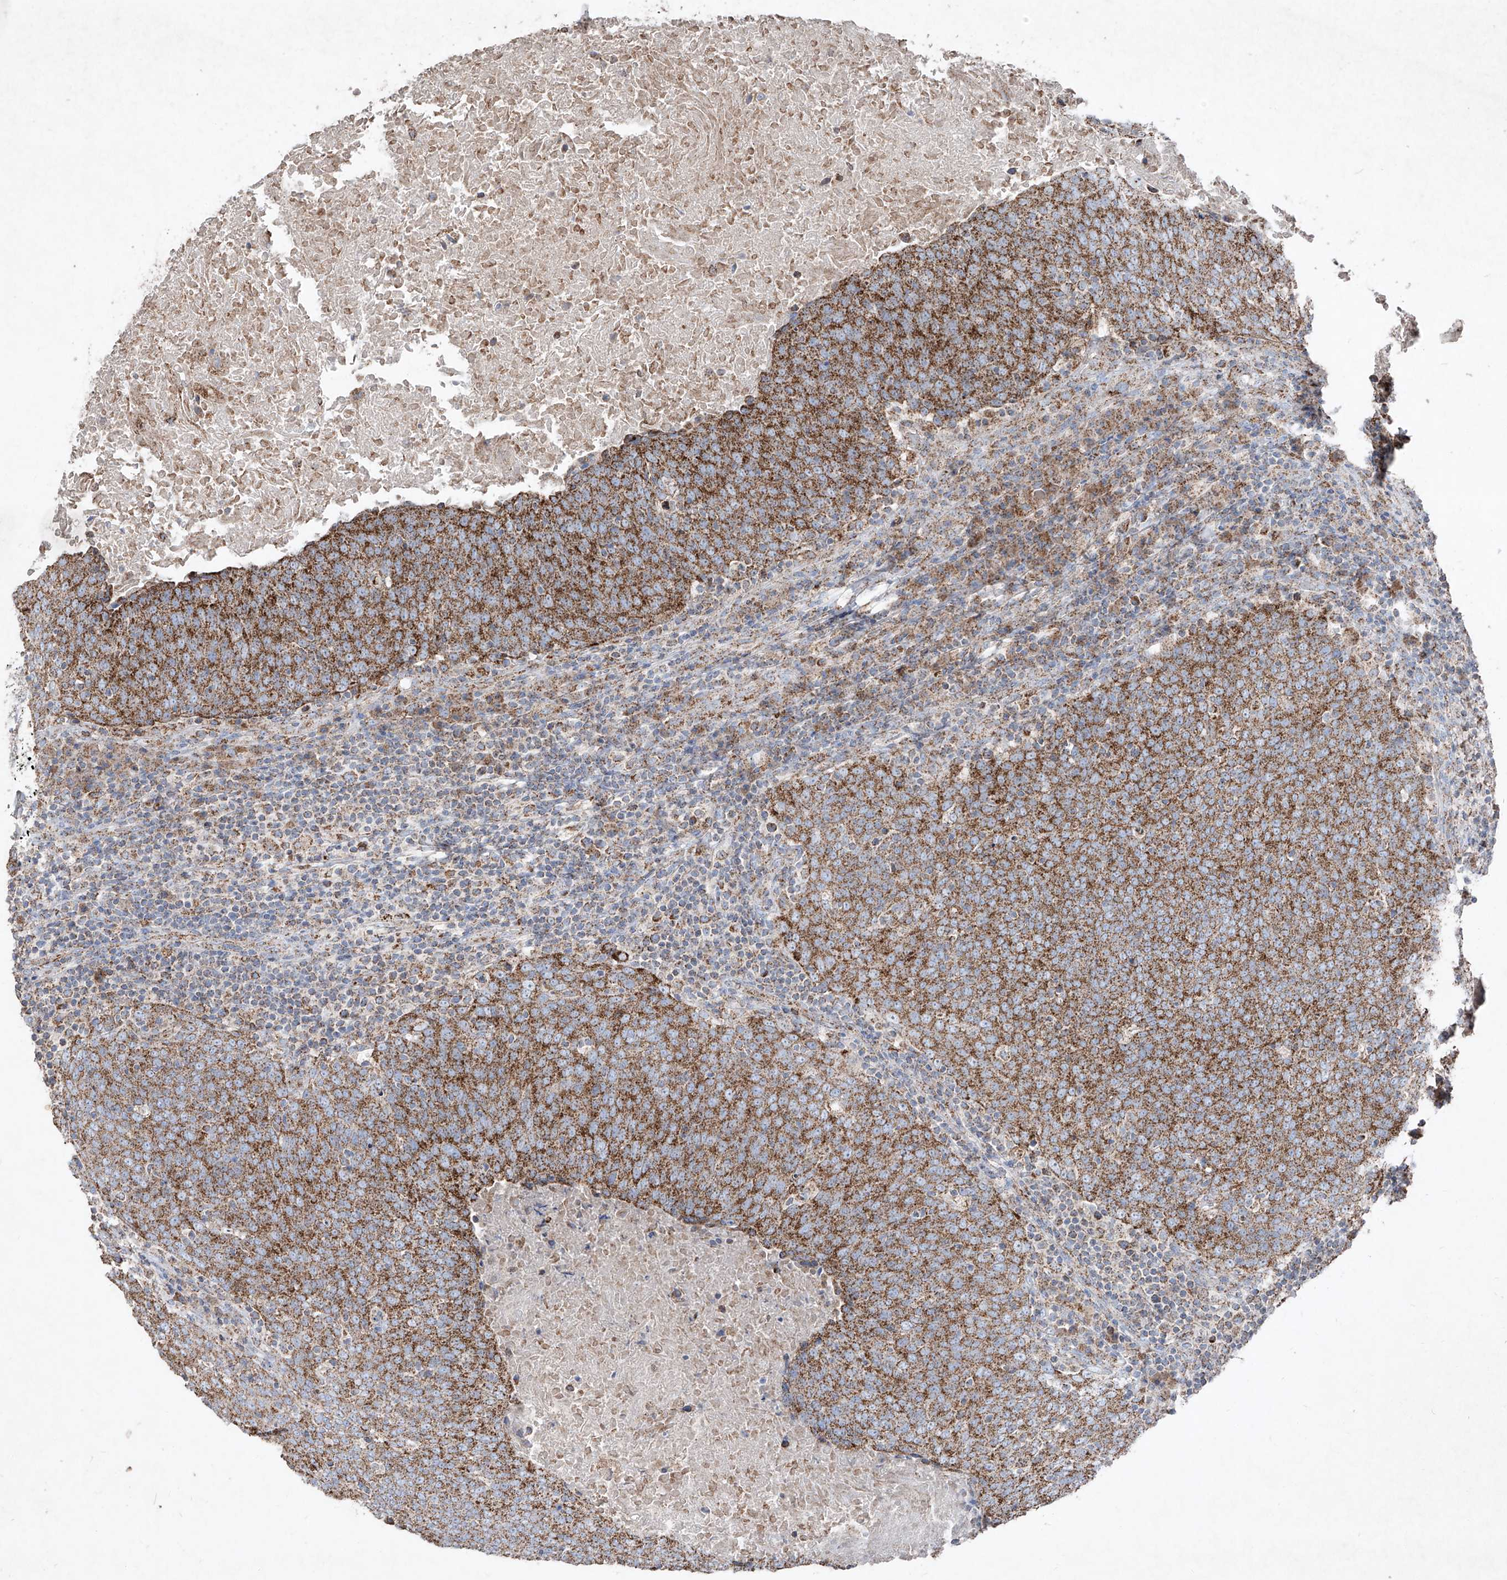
{"staining": {"intensity": "moderate", "quantity": ">75%", "location": "cytoplasmic/membranous"}, "tissue": "head and neck cancer", "cell_type": "Tumor cells", "image_type": "cancer", "snomed": [{"axis": "morphology", "description": "Squamous cell carcinoma, NOS"}, {"axis": "morphology", "description": "Squamous cell carcinoma, metastatic, NOS"}, {"axis": "topography", "description": "Lymph node"}, {"axis": "topography", "description": "Head-Neck"}], "caption": "Tumor cells demonstrate medium levels of moderate cytoplasmic/membranous positivity in approximately >75% of cells in head and neck cancer (squamous cell carcinoma).", "gene": "ABCD3", "patient": {"sex": "male", "age": 62}}